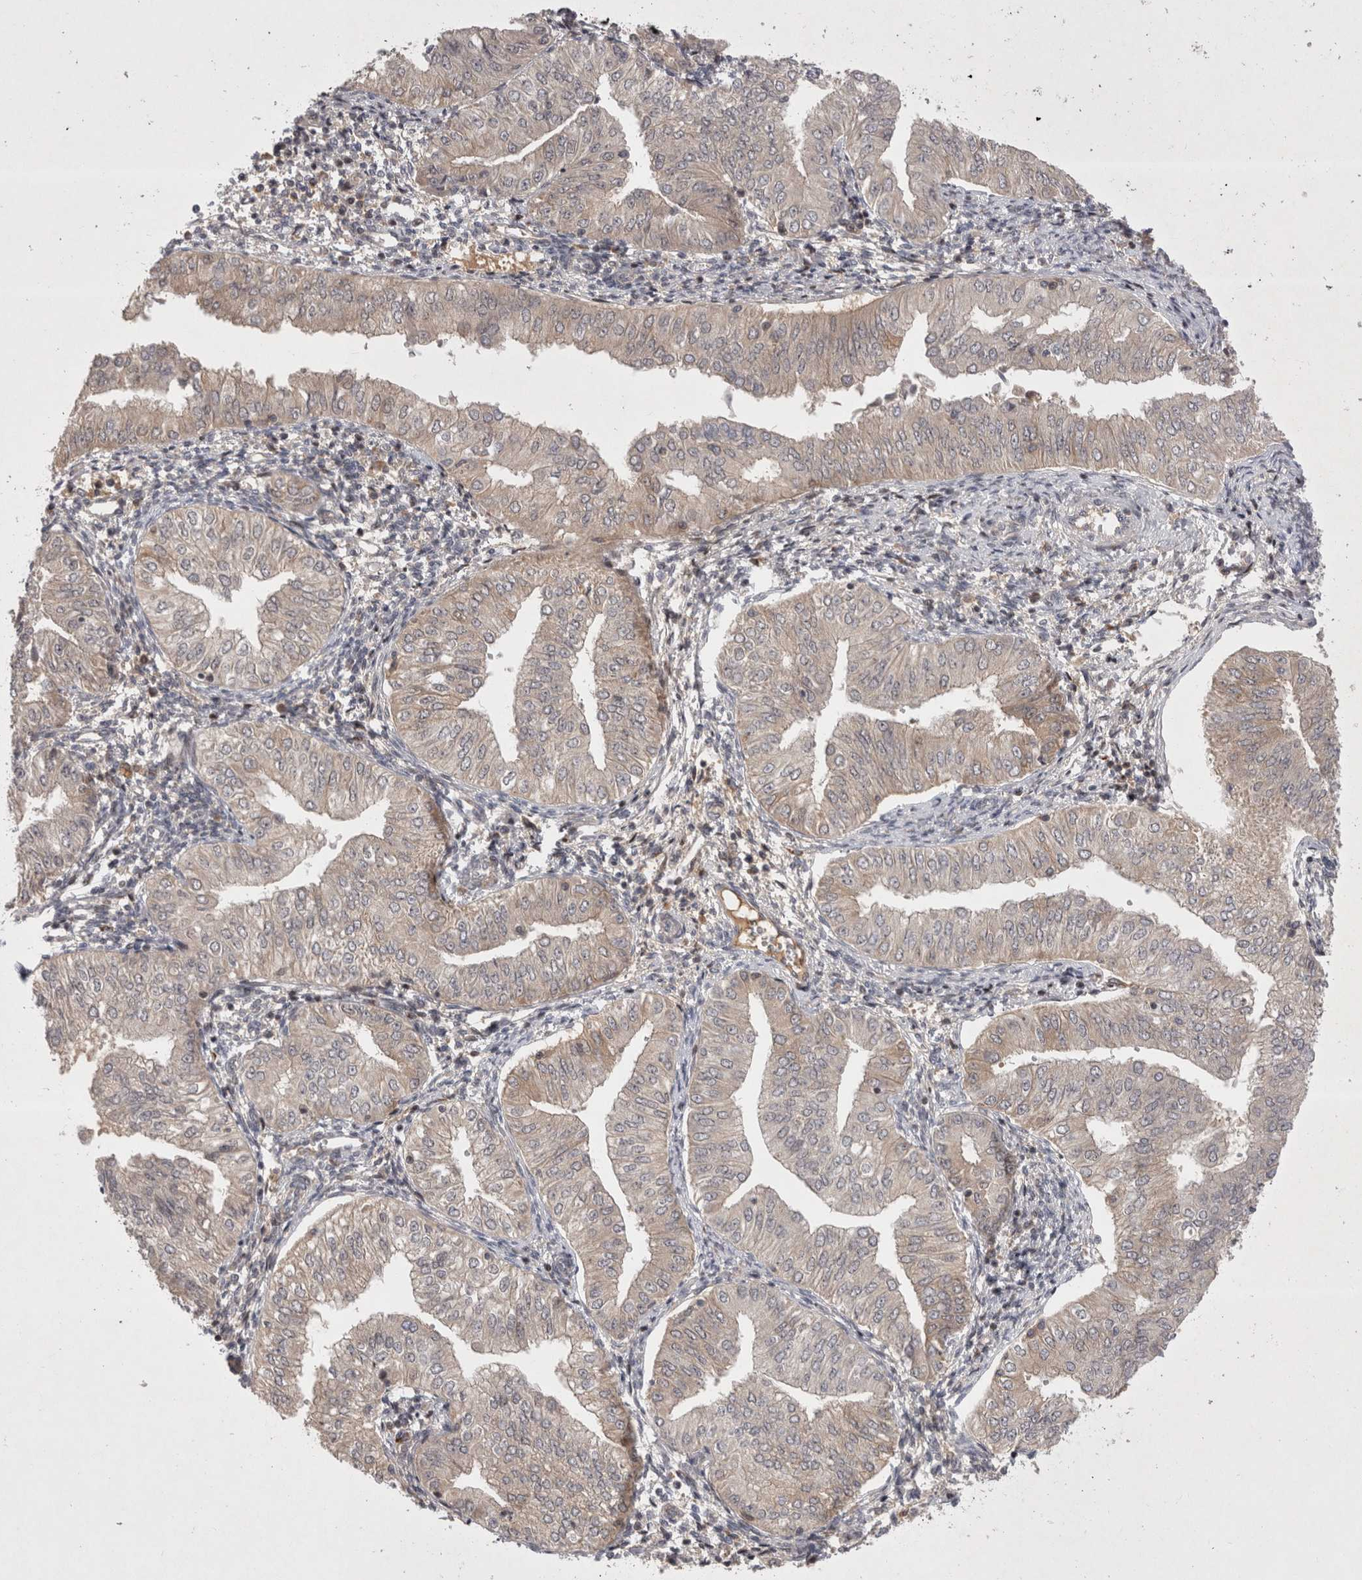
{"staining": {"intensity": "negative", "quantity": "none", "location": "none"}, "tissue": "endometrial cancer", "cell_type": "Tumor cells", "image_type": "cancer", "snomed": [{"axis": "morphology", "description": "Normal tissue, NOS"}, {"axis": "morphology", "description": "Adenocarcinoma, NOS"}, {"axis": "topography", "description": "Endometrium"}], "caption": "A high-resolution histopathology image shows immunohistochemistry staining of endometrial cancer (adenocarcinoma), which reveals no significant staining in tumor cells.", "gene": "PLEKHM1", "patient": {"sex": "female", "age": 53}}